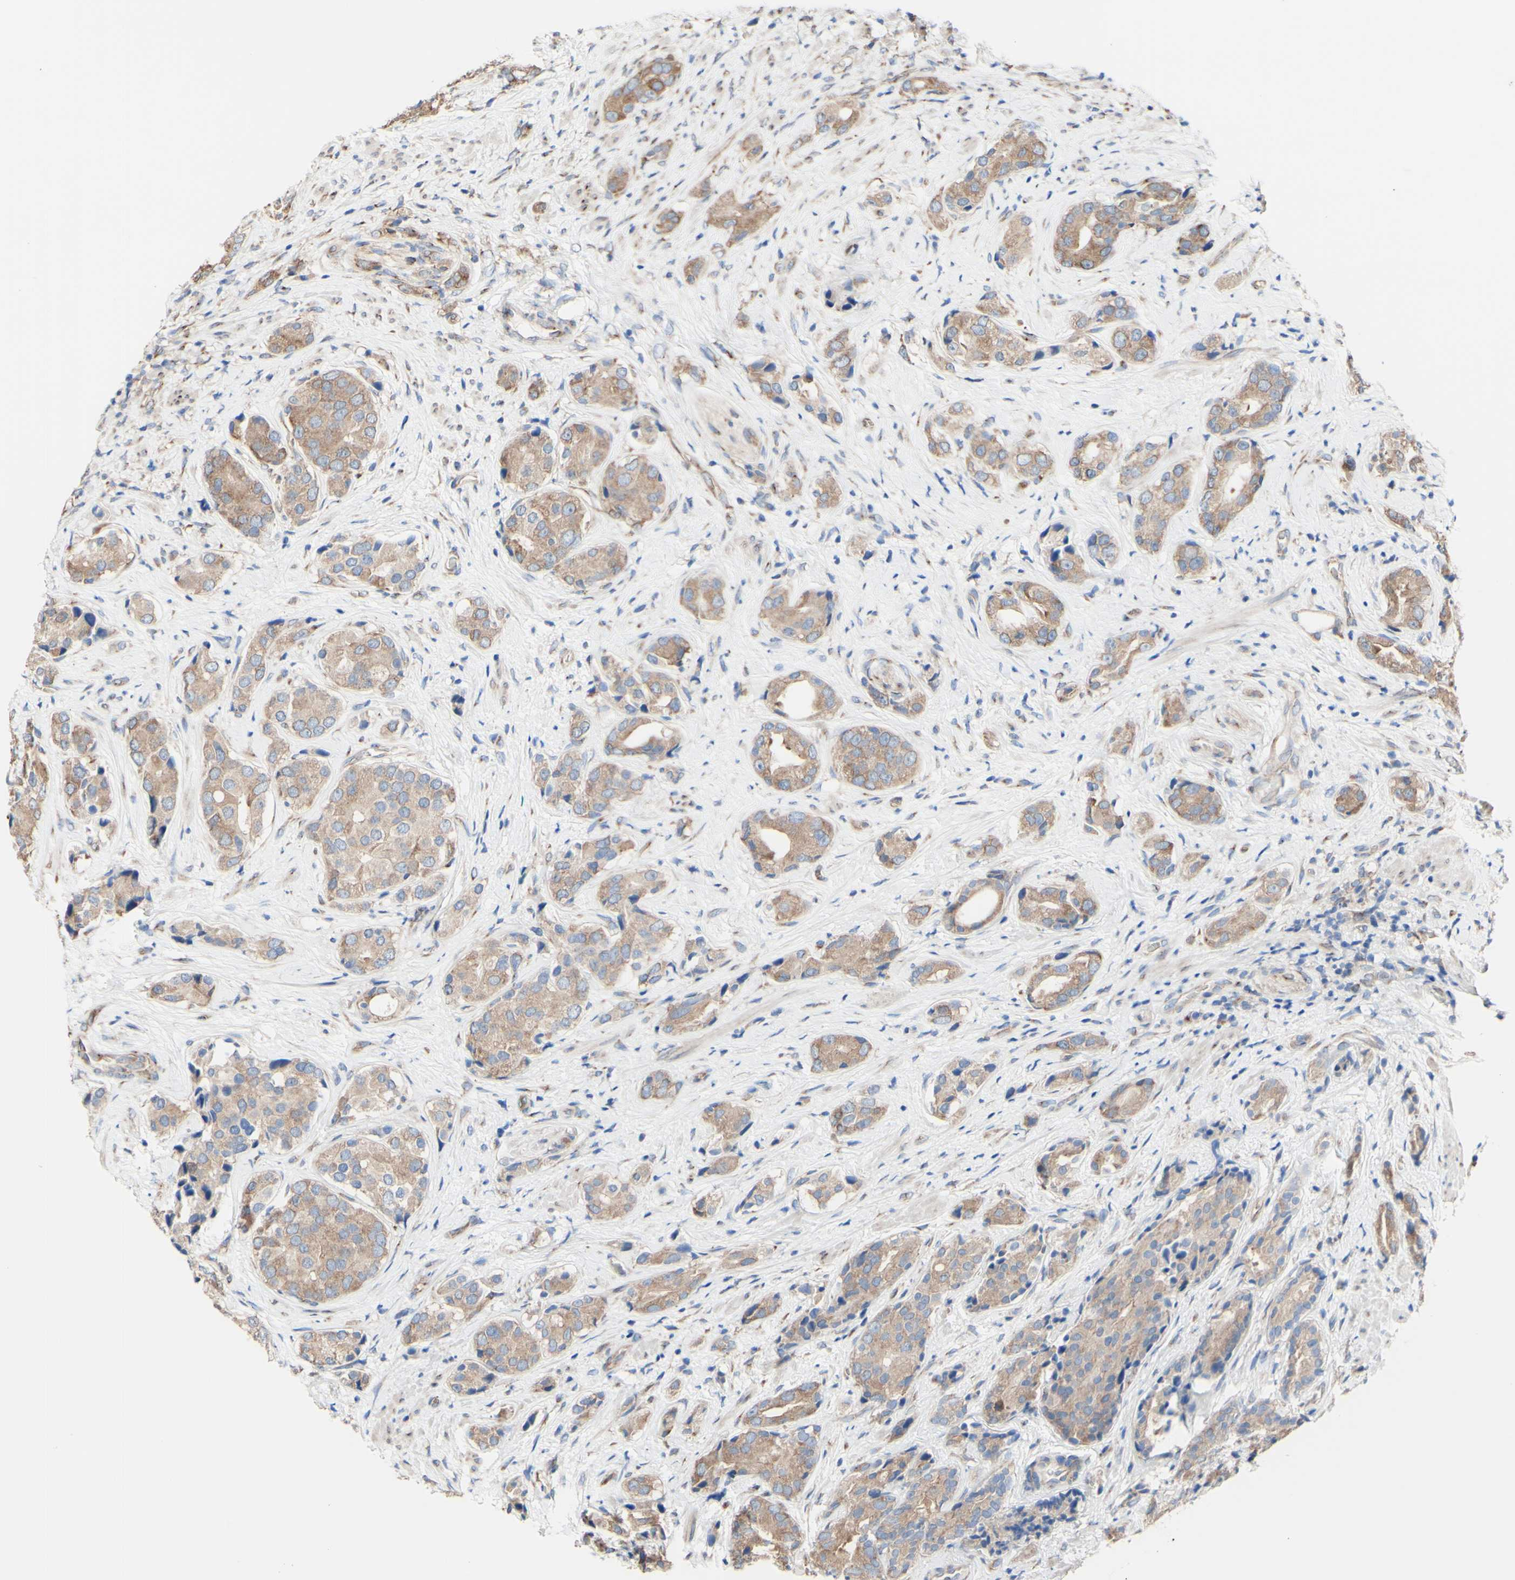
{"staining": {"intensity": "moderate", "quantity": ">75%", "location": "cytoplasmic/membranous"}, "tissue": "prostate cancer", "cell_type": "Tumor cells", "image_type": "cancer", "snomed": [{"axis": "morphology", "description": "Adenocarcinoma, High grade"}, {"axis": "topography", "description": "Prostate"}], "caption": "Immunohistochemical staining of human adenocarcinoma (high-grade) (prostate) exhibits moderate cytoplasmic/membranous protein staining in approximately >75% of tumor cells.", "gene": "LRIG3", "patient": {"sex": "male", "age": 71}}